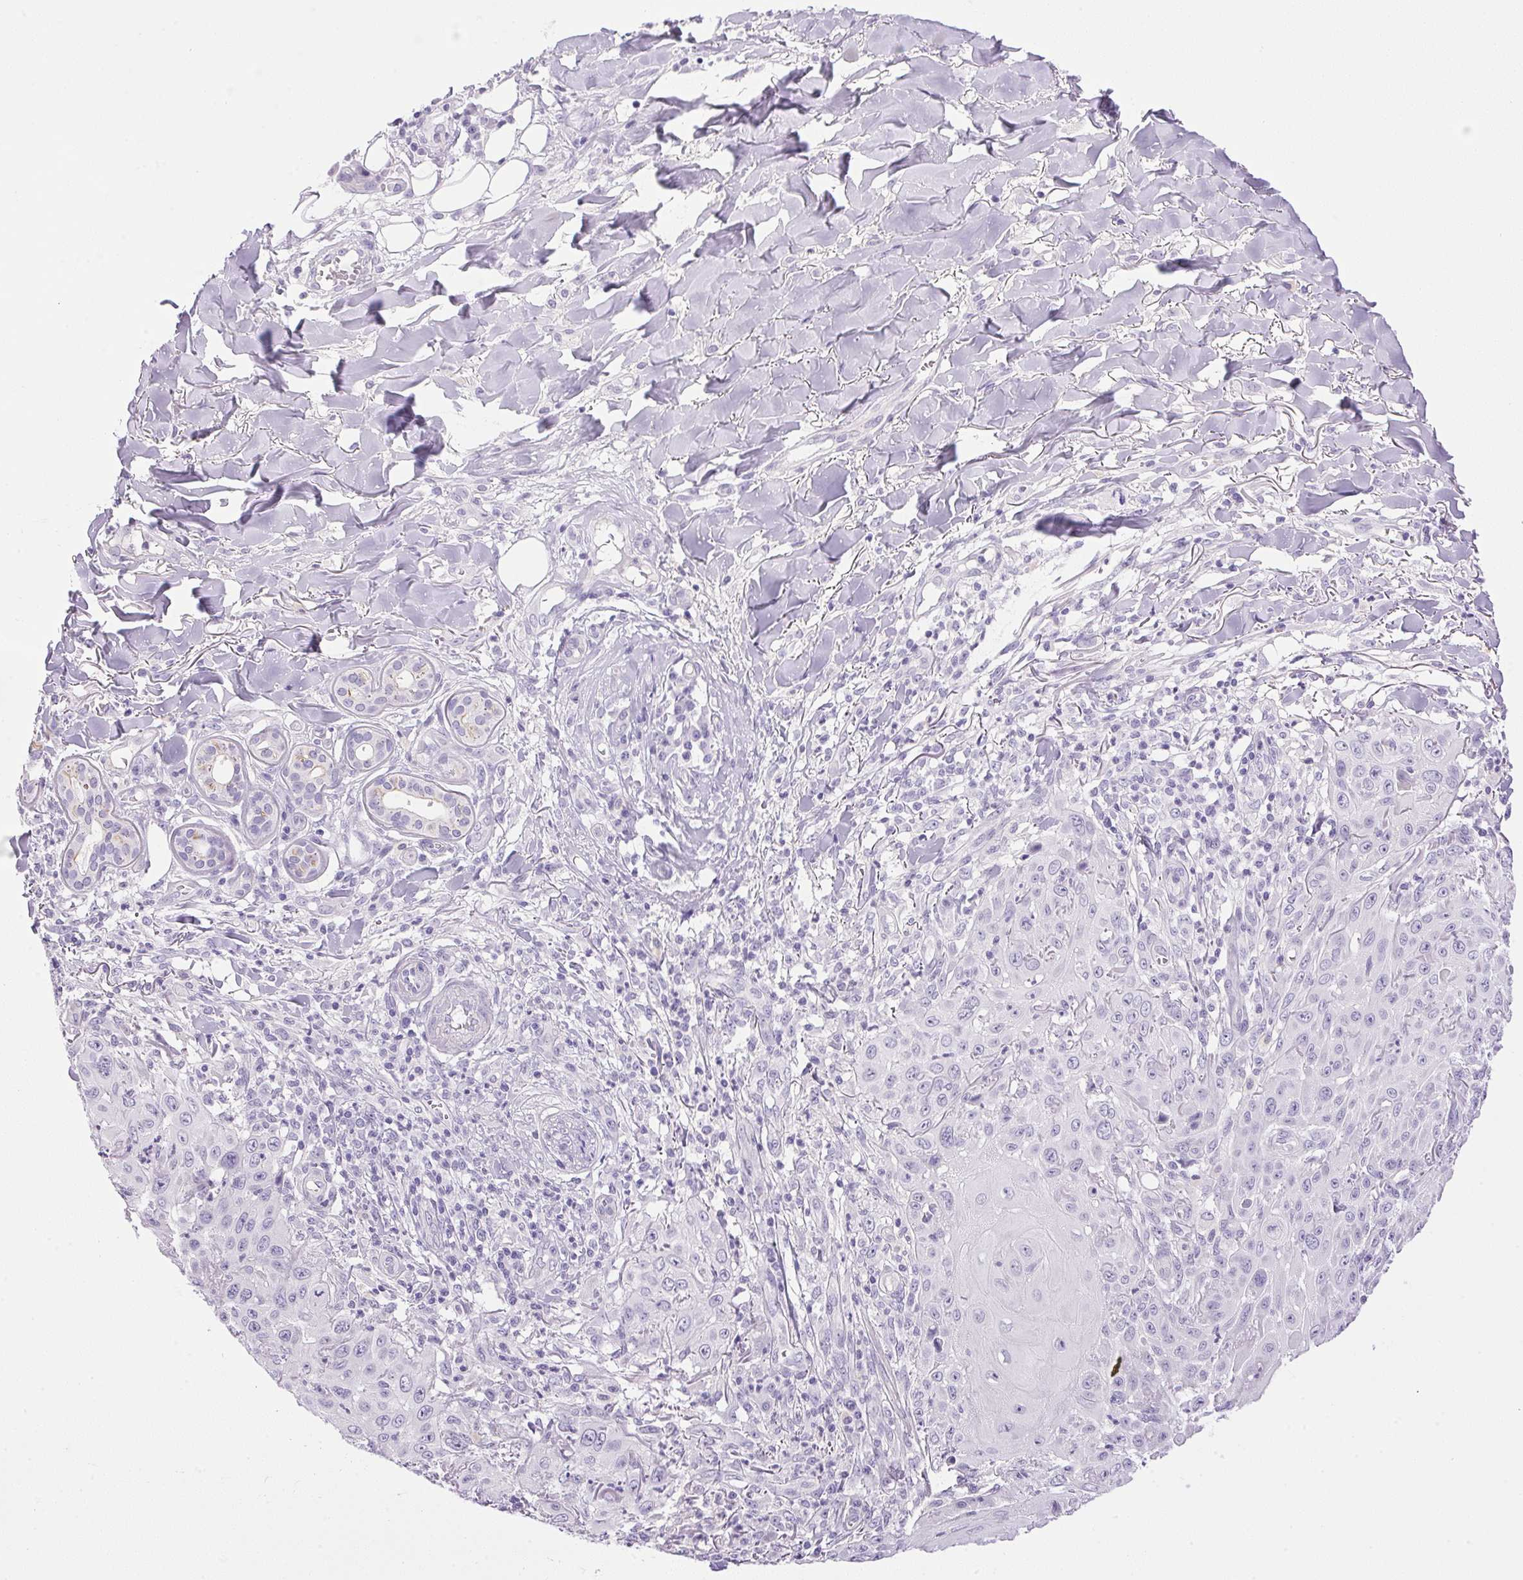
{"staining": {"intensity": "negative", "quantity": "none", "location": "none"}, "tissue": "skin cancer", "cell_type": "Tumor cells", "image_type": "cancer", "snomed": [{"axis": "morphology", "description": "Squamous cell carcinoma, NOS"}, {"axis": "topography", "description": "Skin"}], "caption": "An immunohistochemistry photomicrograph of skin cancer is shown. There is no staining in tumor cells of skin cancer. (DAB immunohistochemistry (IHC), high magnification).", "gene": "ATP6V0A4", "patient": {"sex": "male", "age": 75}}